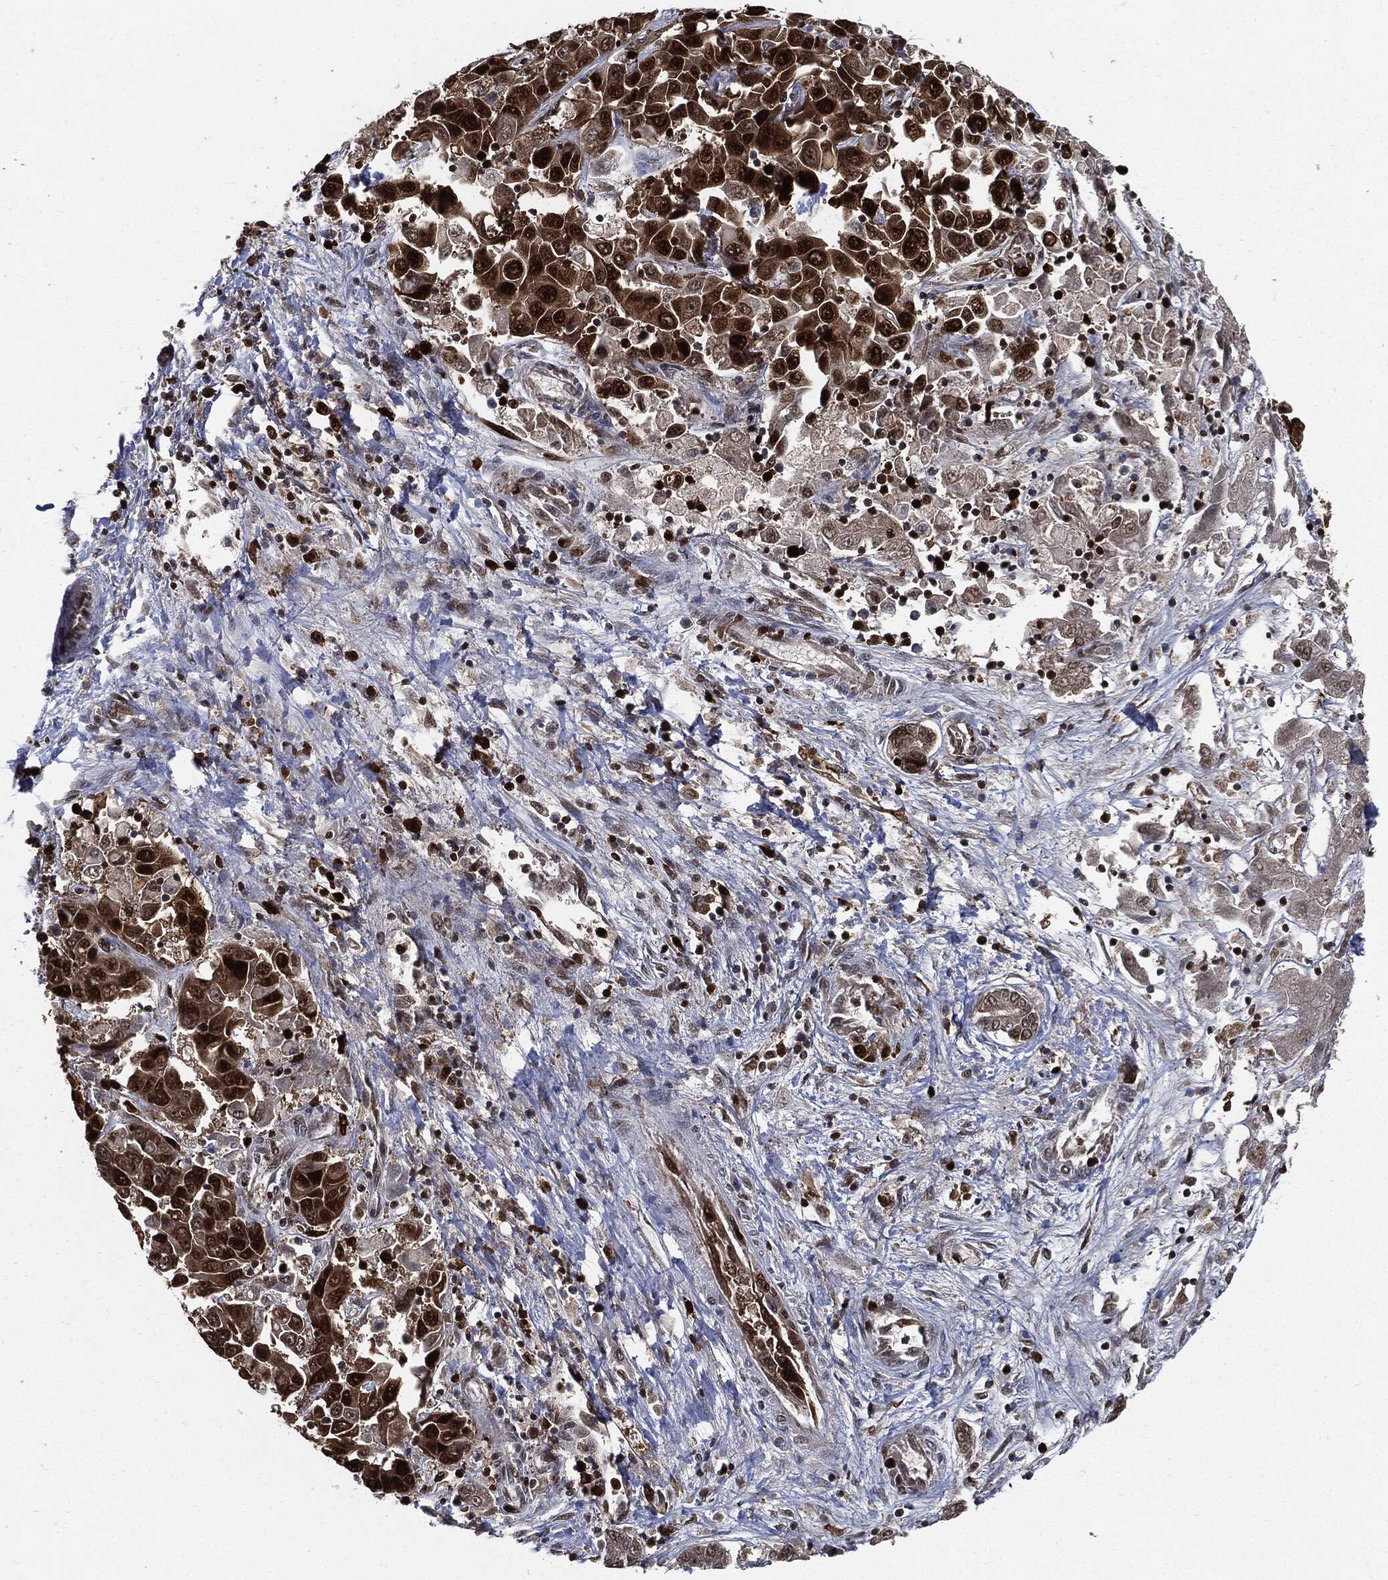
{"staining": {"intensity": "strong", "quantity": ">75%", "location": "nuclear"}, "tissue": "liver cancer", "cell_type": "Tumor cells", "image_type": "cancer", "snomed": [{"axis": "morphology", "description": "Cholangiocarcinoma"}, {"axis": "topography", "description": "Liver"}], "caption": "Cholangiocarcinoma (liver) stained with a protein marker shows strong staining in tumor cells.", "gene": "PCNA", "patient": {"sex": "female", "age": 52}}